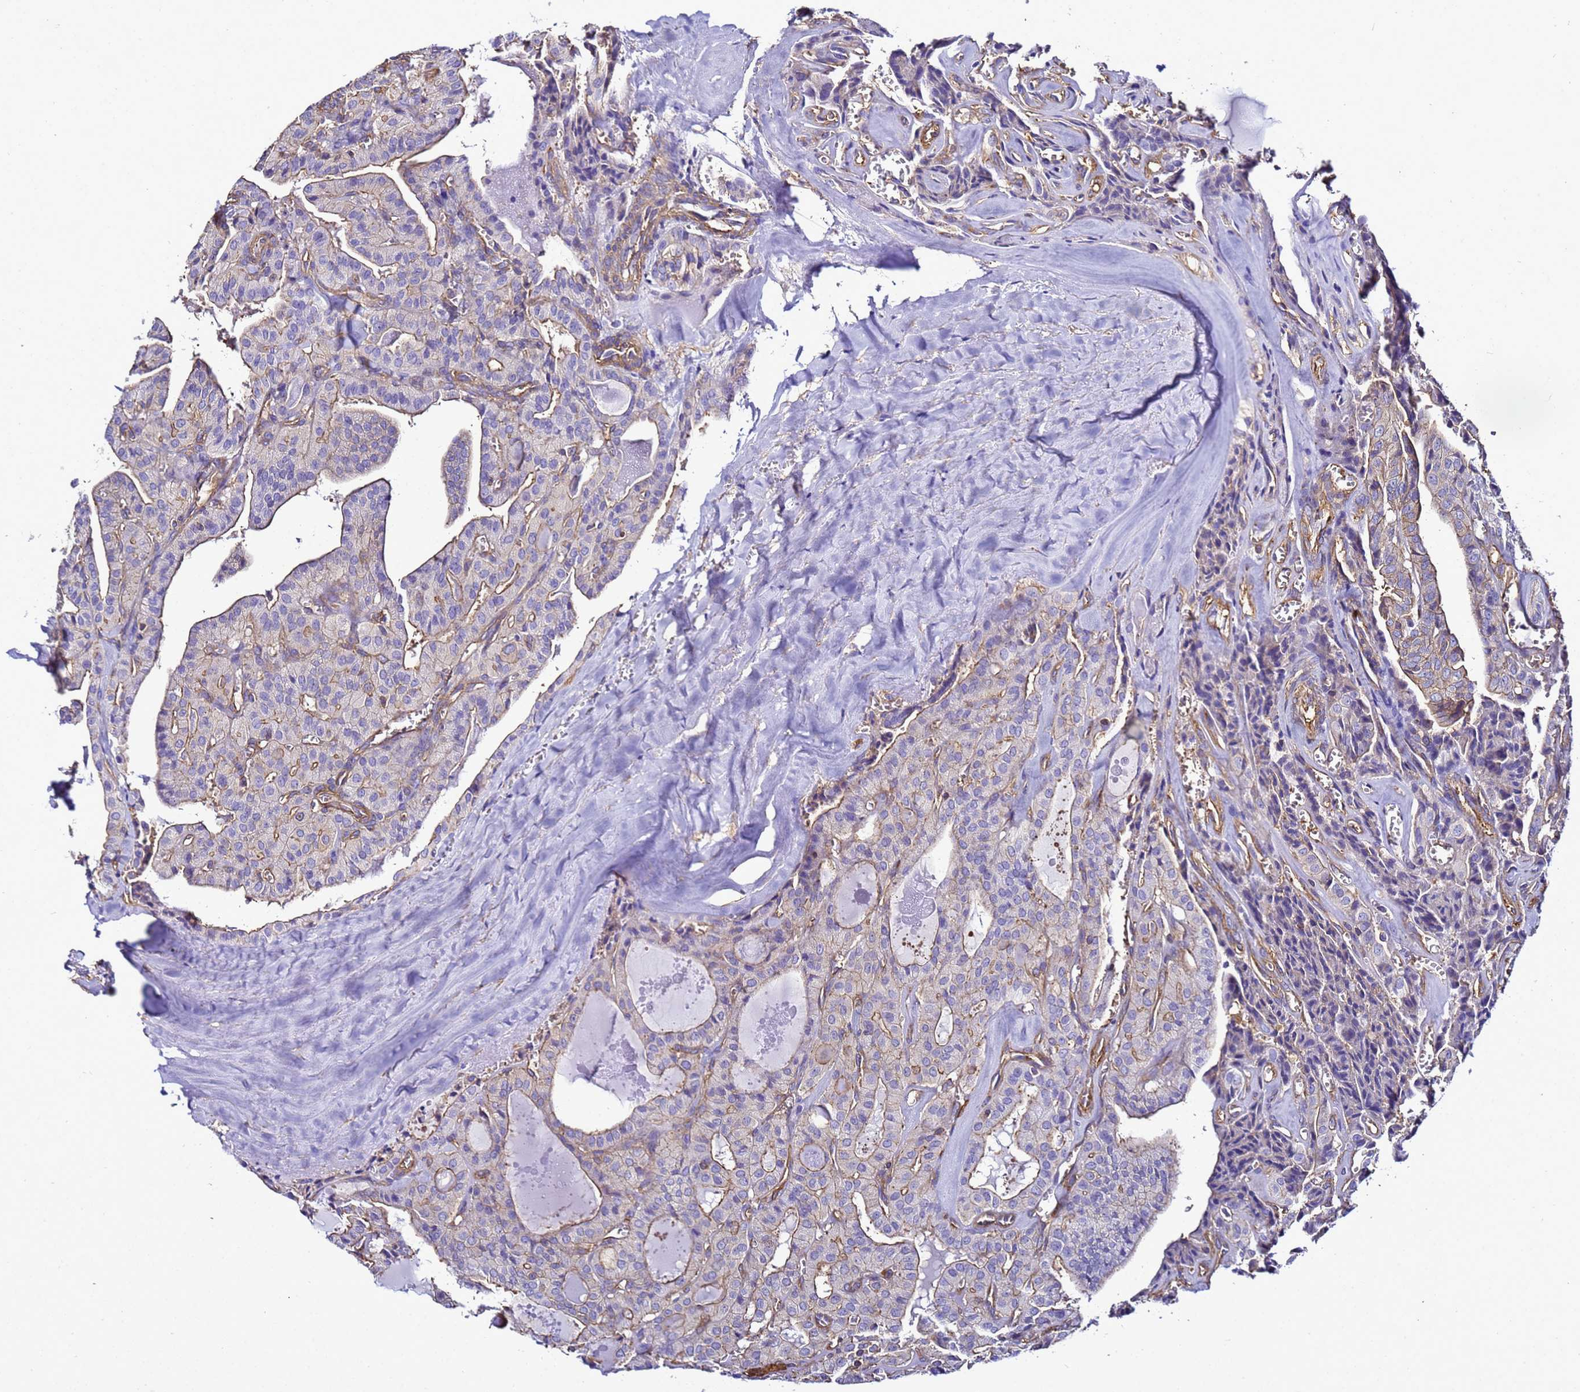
{"staining": {"intensity": "moderate", "quantity": "<25%", "location": "cytoplasmic/membranous"}, "tissue": "thyroid cancer", "cell_type": "Tumor cells", "image_type": "cancer", "snomed": [{"axis": "morphology", "description": "Papillary adenocarcinoma, NOS"}, {"axis": "topography", "description": "Thyroid gland"}], "caption": "Thyroid papillary adenocarcinoma stained with a brown dye shows moderate cytoplasmic/membranous positive positivity in about <25% of tumor cells.", "gene": "MYL12A", "patient": {"sex": "male", "age": 52}}